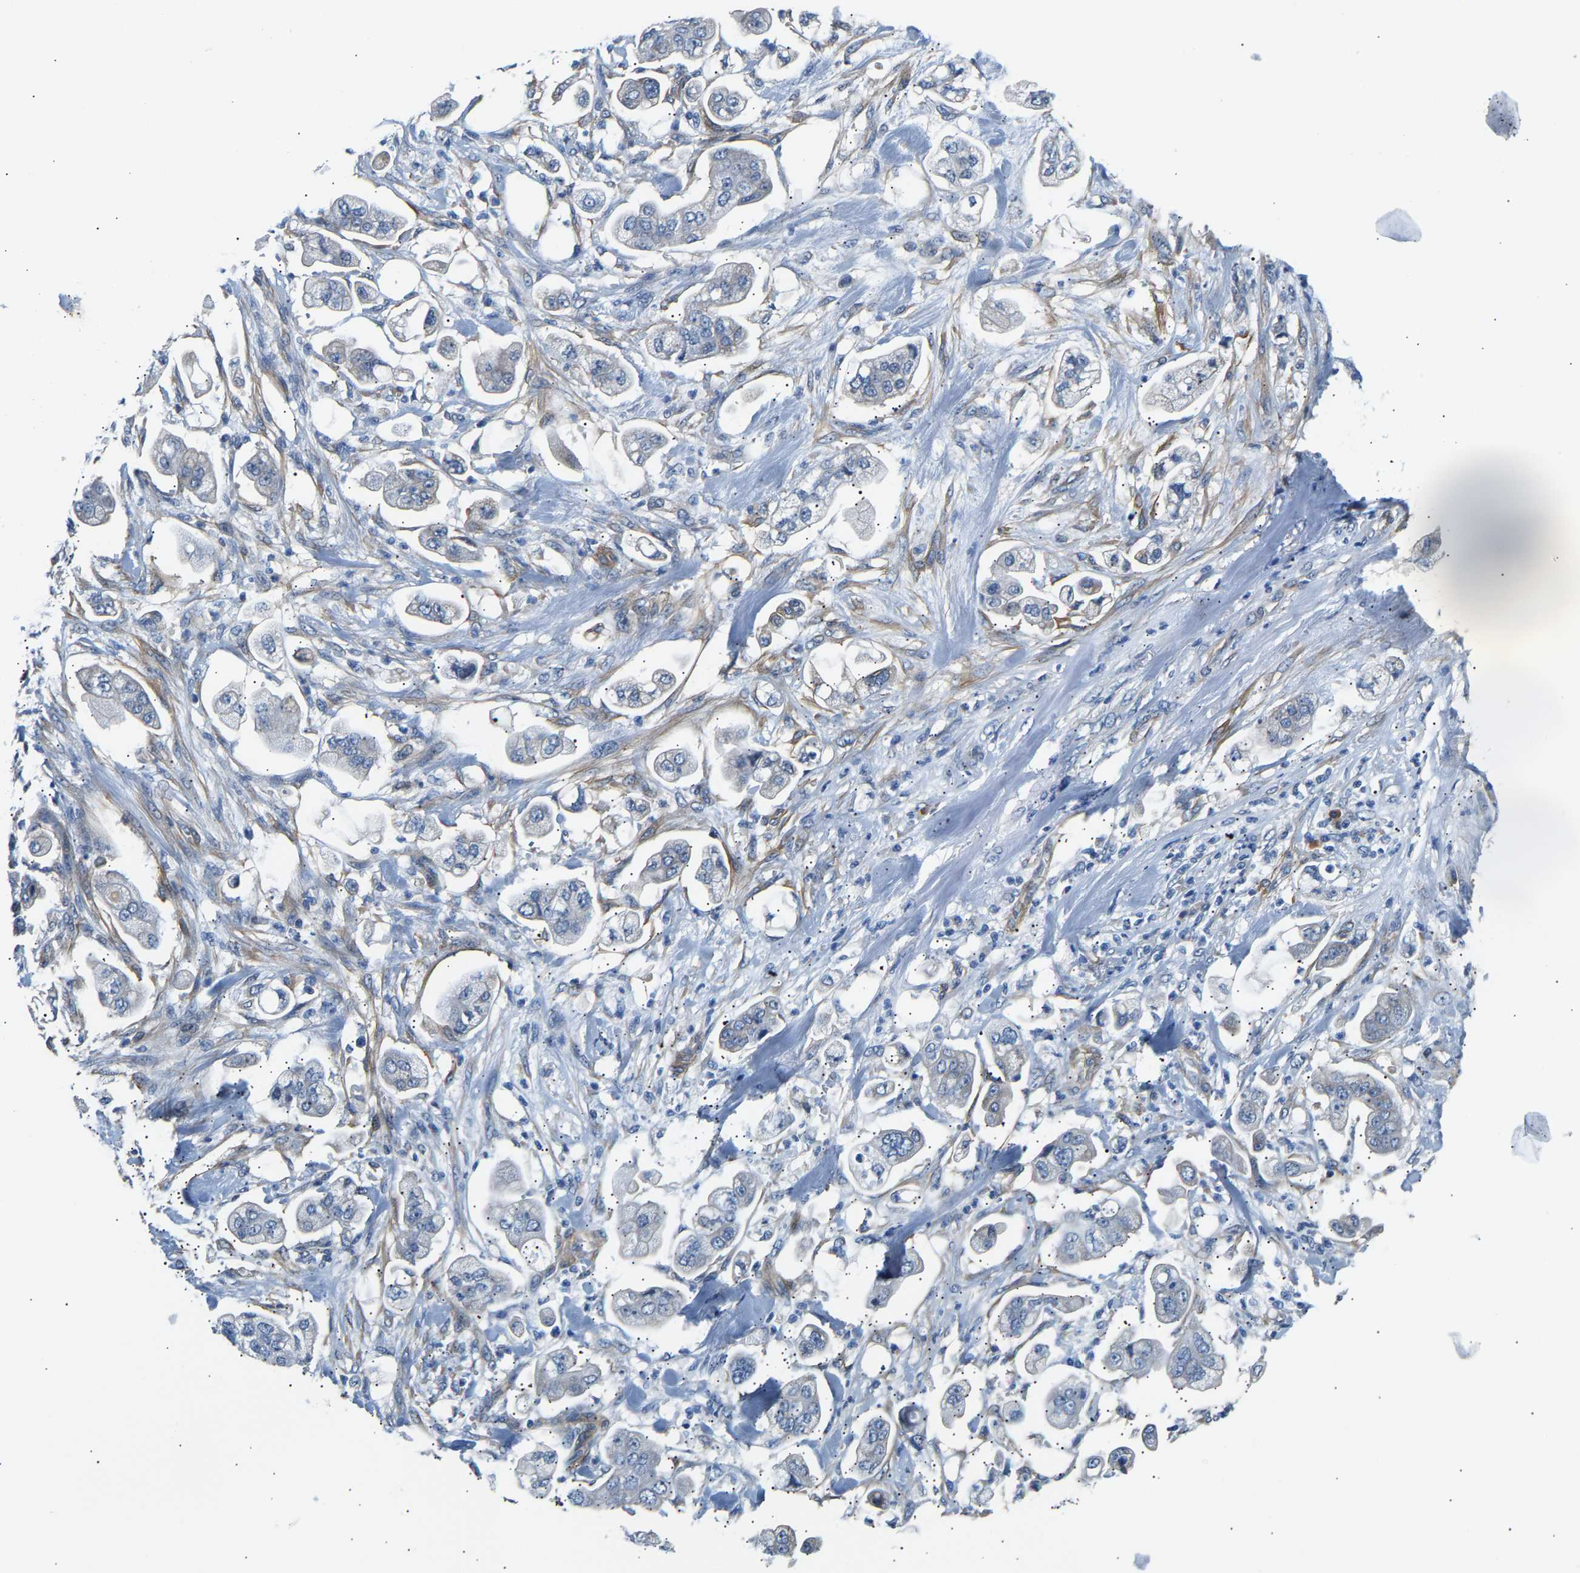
{"staining": {"intensity": "negative", "quantity": "none", "location": "none"}, "tissue": "stomach cancer", "cell_type": "Tumor cells", "image_type": "cancer", "snomed": [{"axis": "morphology", "description": "Adenocarcinoma, NOS"}, {"axis": "topography", "description": "Stomach"}], "caption": "A histopathology image of stomach adenocarcinoma stained for a protein demonstrates no brown staining in tumor cells. (DAB (3,3'-diaminobenzidine) immunohistochemistry, high magnification).", "gene": "PAWR", "patient": {"sex": "male", "age": 62}}